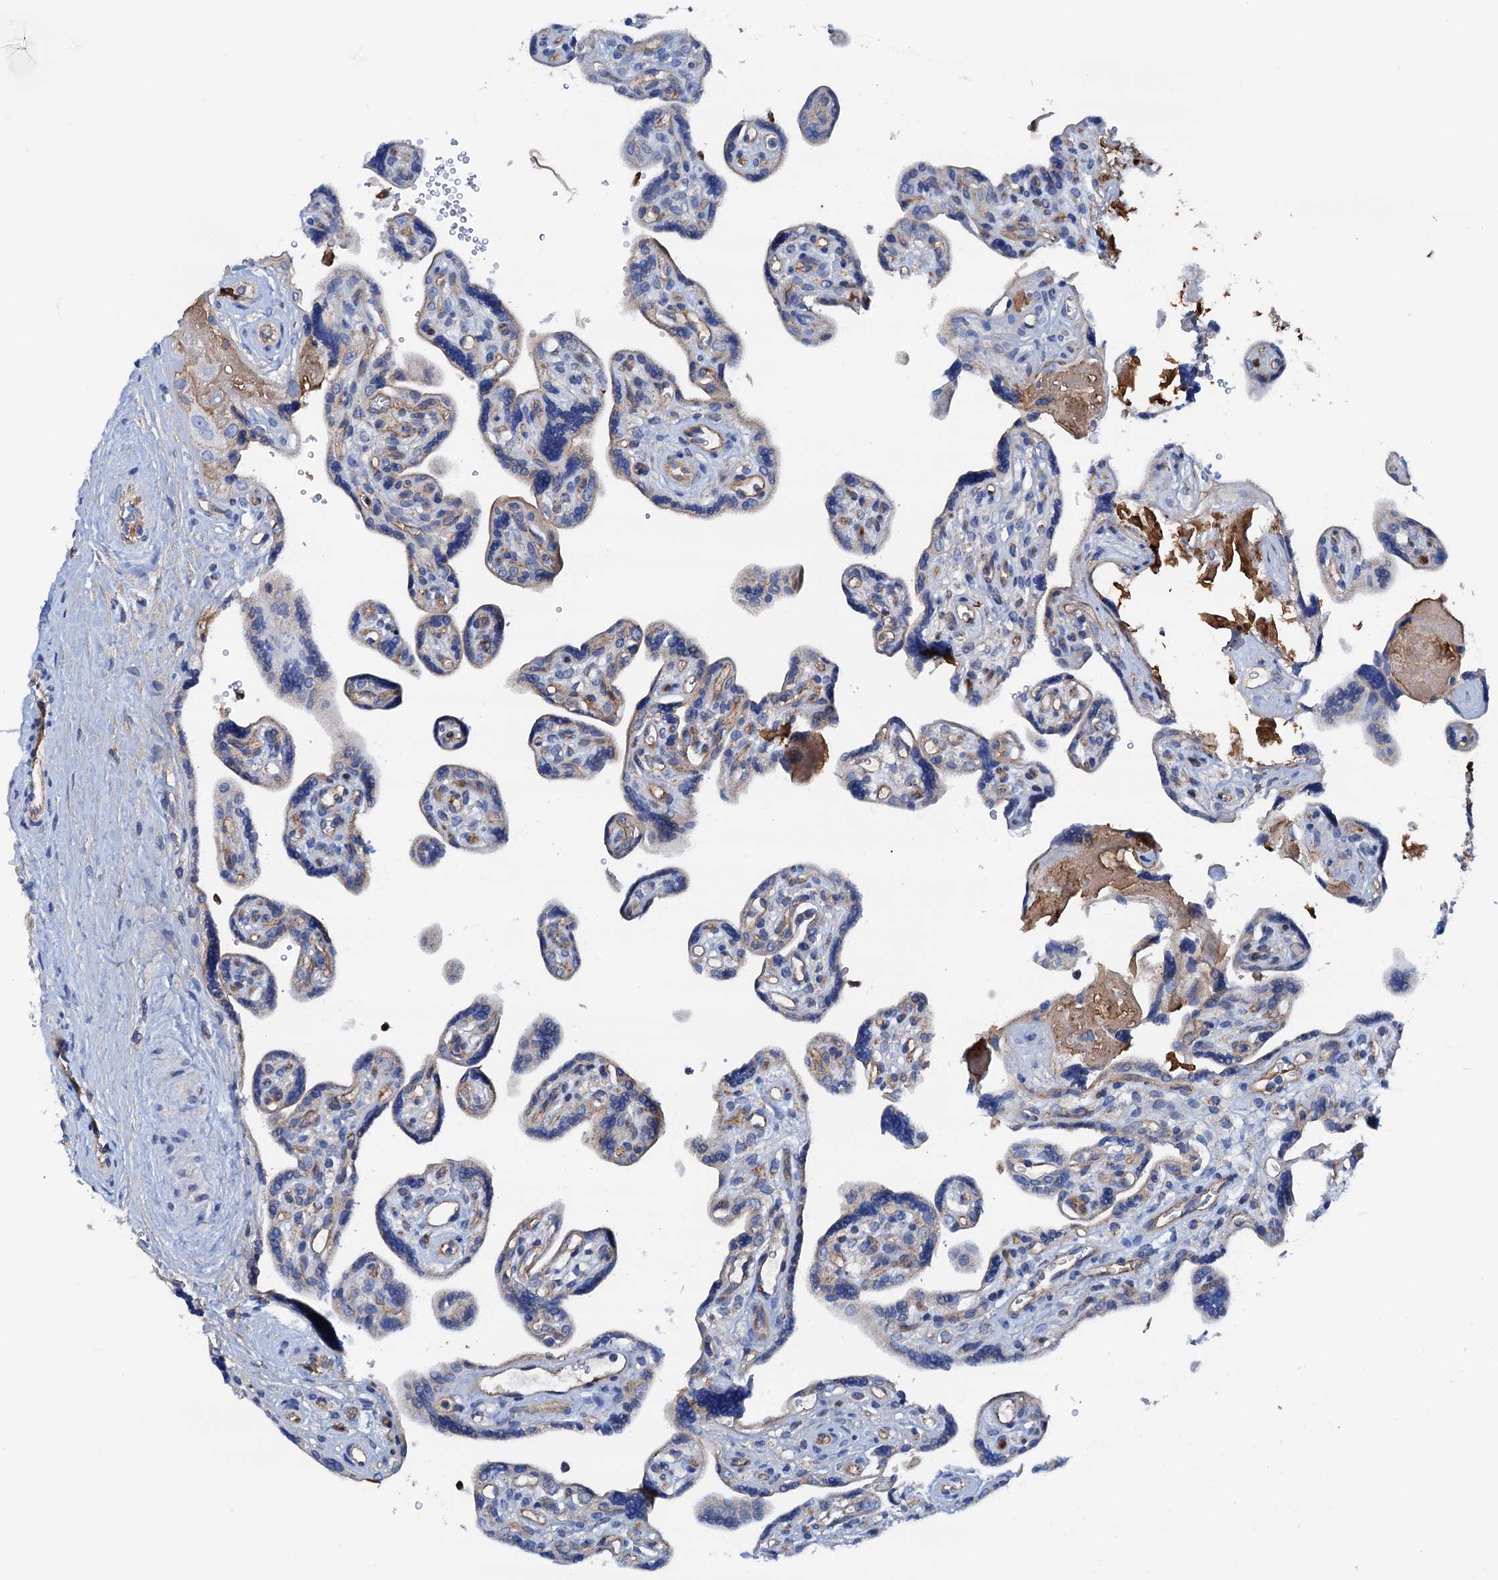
{"staining": {"intensity": "weak", "quantity": "25%-75%", "location": "cytoplasmic/membranous"}, "tissue": "placenta", "cell_type": "Trophoblastic cells", "image_type": "normal", "snomed": [{"axis": "morphology", "description": "Normal tissue, NOS"}, {"axis": "topography", "description": "Placenta"}], "caption": "Immunohistochemical staining of normal human placenta demonstrates low levels of weak cytoplasmic/membranous expression in approximately 25%-75% of trophoblastic cells.", "gene": "RASSF9", "patient": {"sex": "female", "age": 39}}